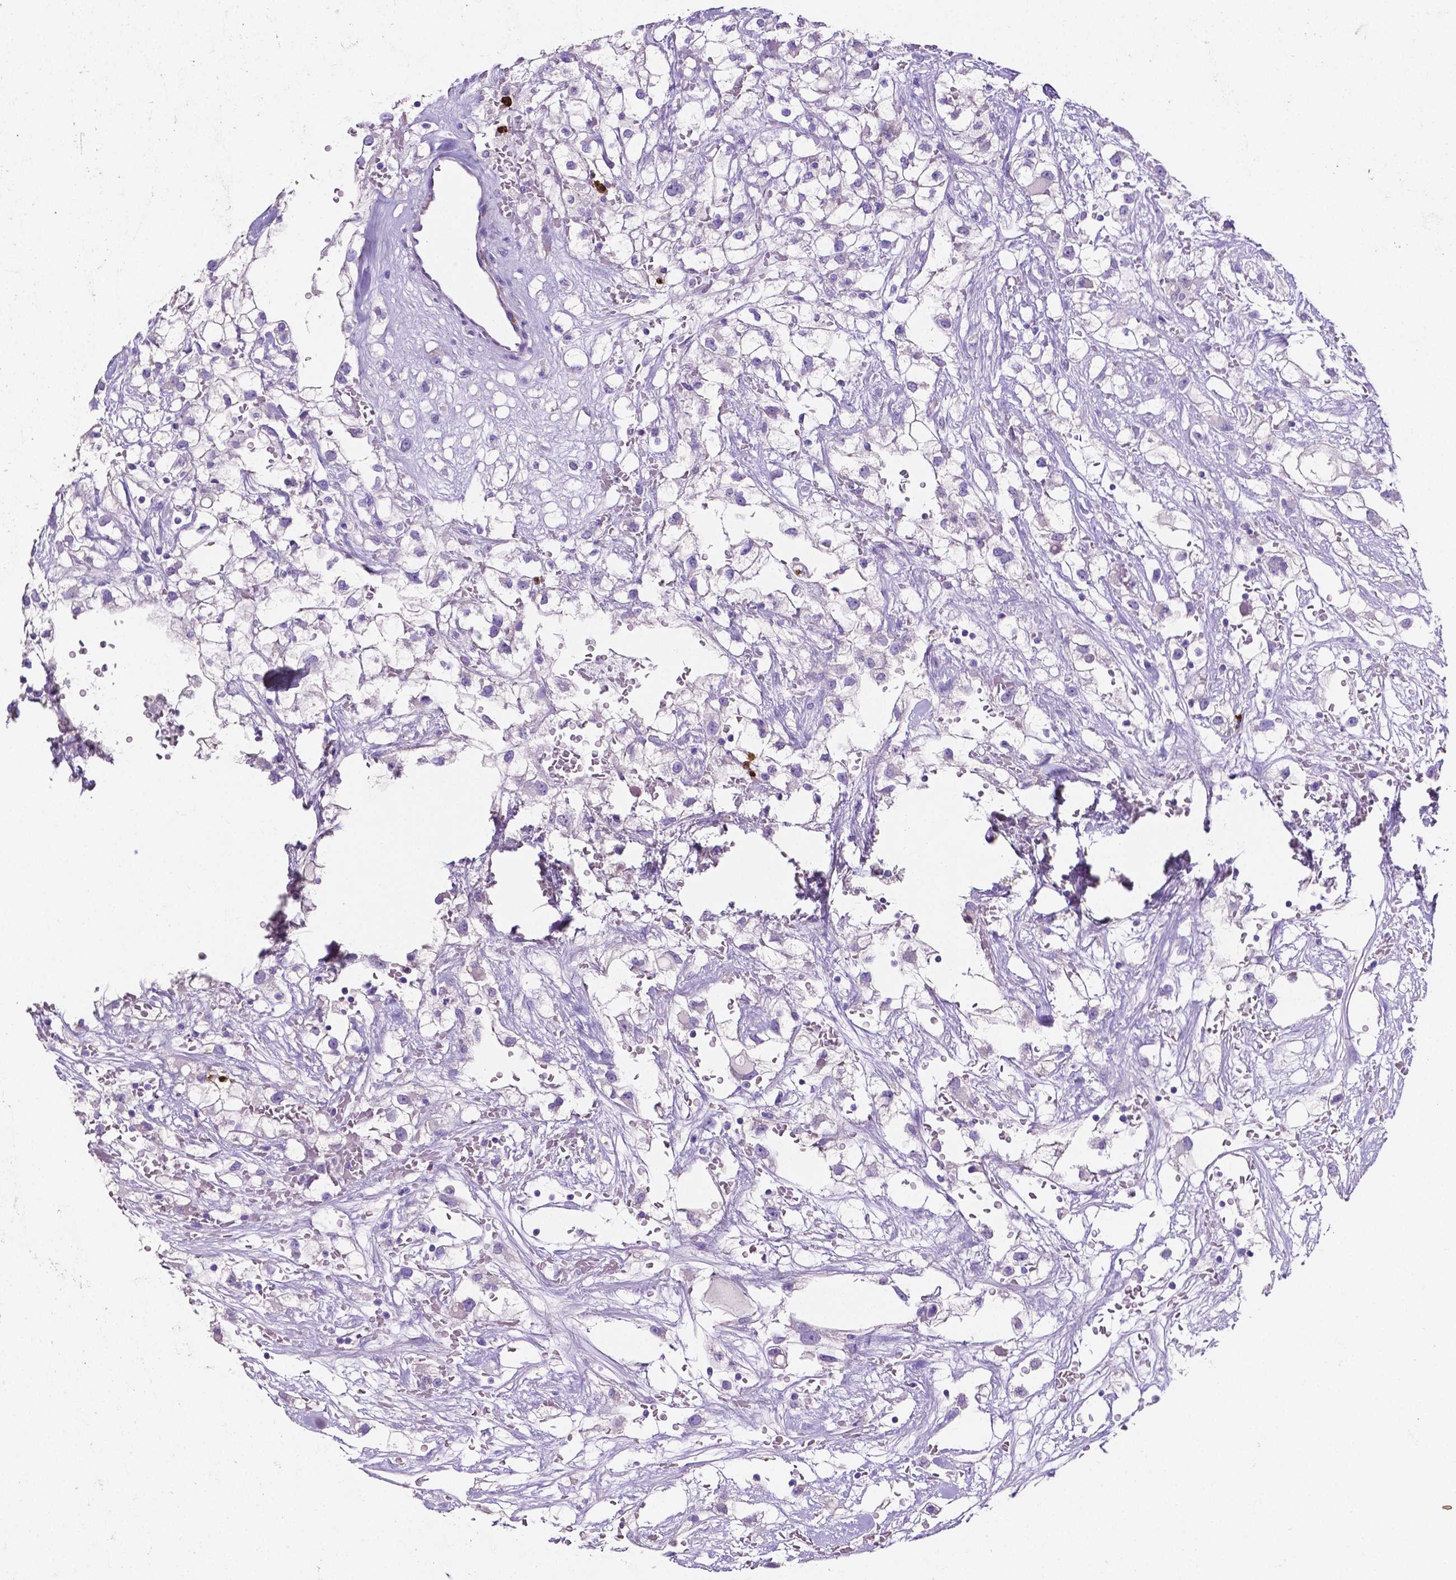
{"staining": {"intensity": "negative", "quantity": "none", "location": "none"}, "tissue": "renal cancer", "cell_type": "Tumor cells", "image_type": "cancer", "snomed": [{"axis": "morphology", "description": "Adenocarcinoma, NOS"}, {"axis": "topography", "description": "Kidney"}], "caption": "DAB (3,3'-diaminobenzidine) immunohistochemical staining of adenocarcinoma (renal) reveals no significant staining in tumor cells.", "gene": "MMP9", "patient": {"sex": "male", "age": 59}}